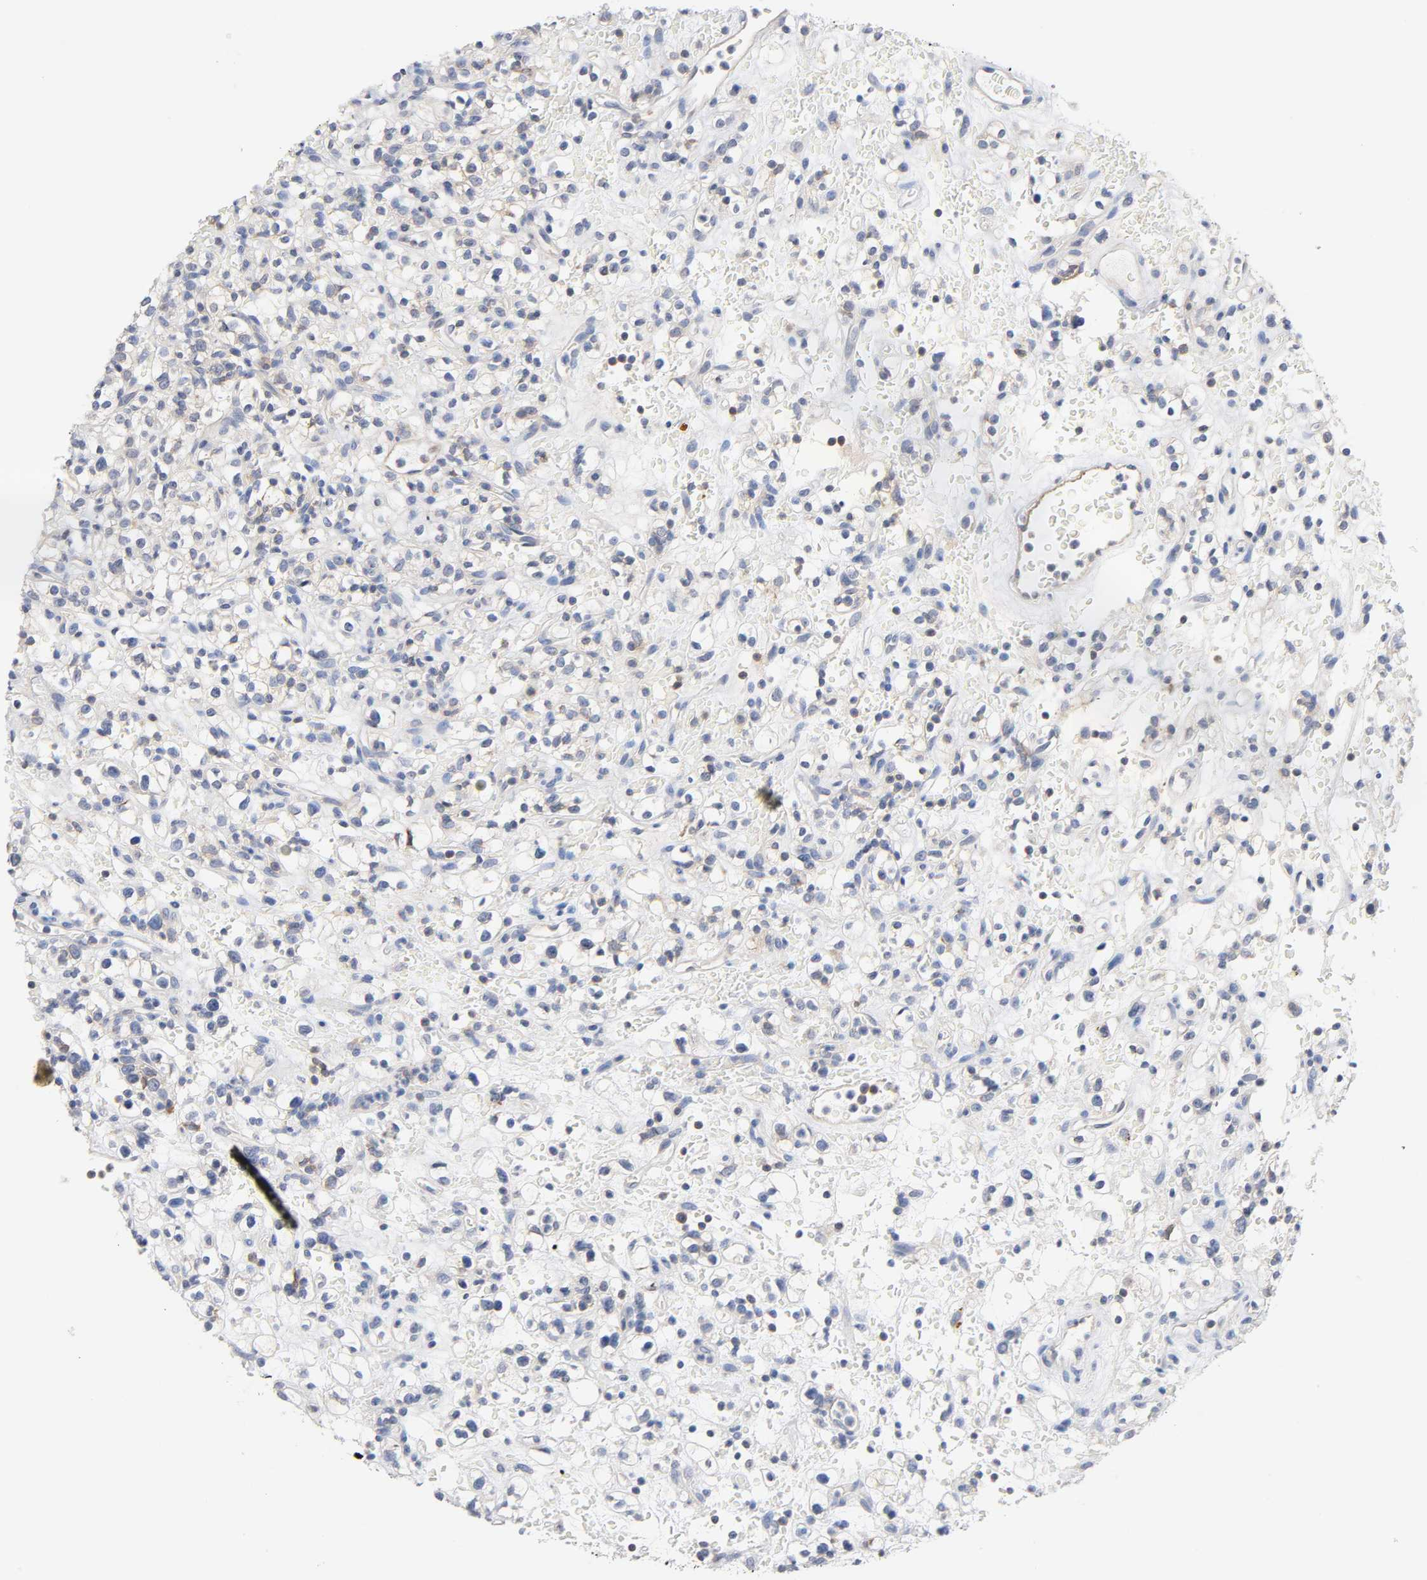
{"staining": {"intensity": "weak", "quantity": "25%-75%", "location": "cytoplasmic/membranous"}, "tissue": "renal cancer", "cell_type": "Tumor cells", "image_type": "cancer", "snomed": [{"axis": "morphology", "description": "Normal tissue, NOS"}, {"axis": "morphology", "description": "Adenocarcinoma, NOS"}, {"axis": "topography", "description": "Kidney"}], "caption": "Adenocarcinoma (renal) tissue shows weak cytoplasmic/membranous positivity in approximately 25%-75% of tumor cells The staining was performed using DAB (3,3'-diaminobenzidine), with brown indicating positive protein expression. Nuclei are stained blue with hematoxylin.", "gene": "MALT1", "patient": {"sex": "female", "age": 72}}